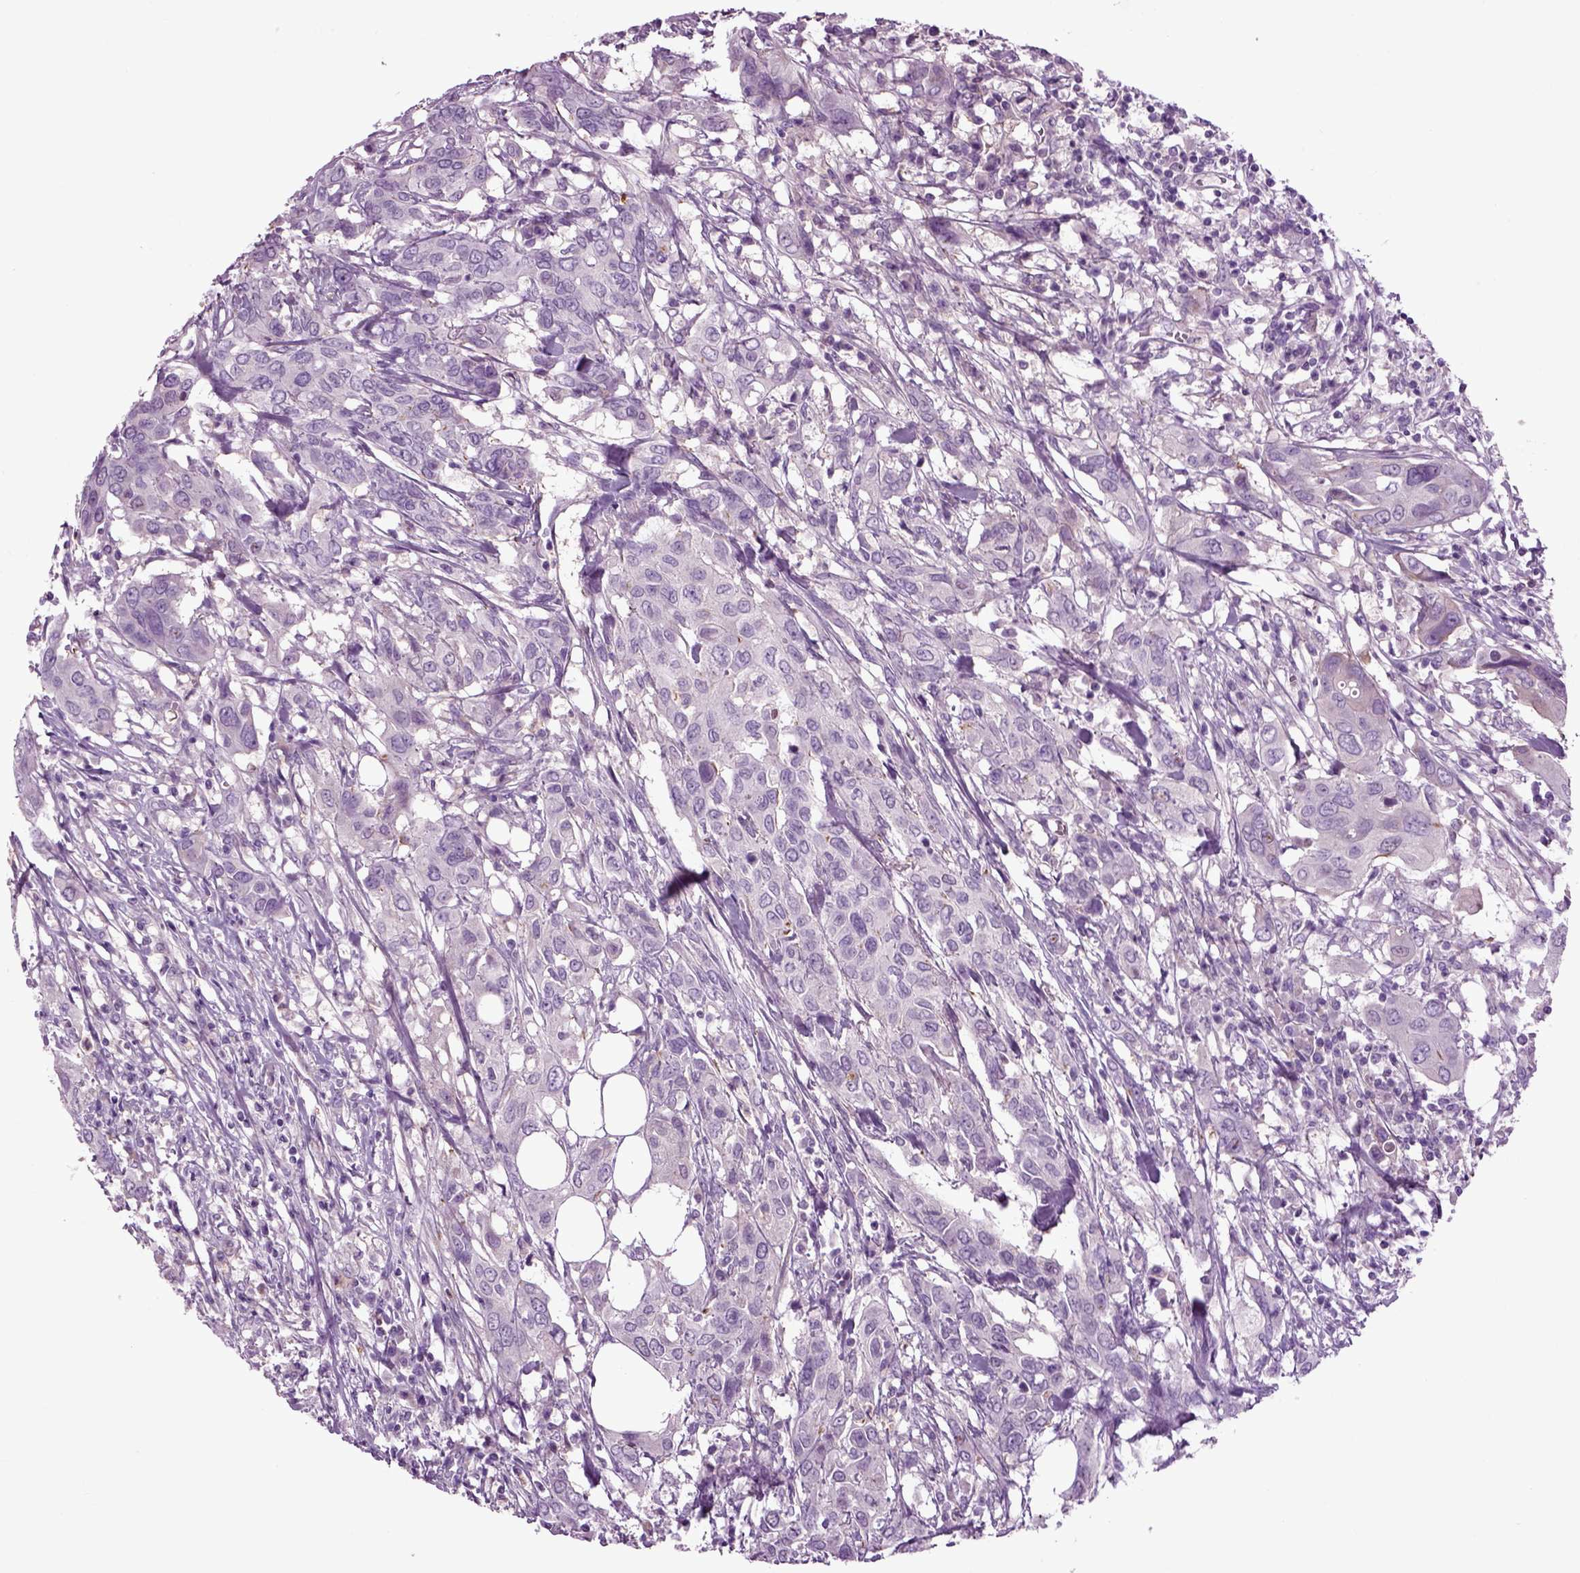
{"staining": {"intensity": "negative", "quantity": "none", "location": "none"}, "tissue": "urothelial cancer", "cell_type": "Tumor cells", "image_type": "cancer", "snomed": [{"axis": "morphology", "description": "Urothelial carcinoma, NOS"}, {"axis": "morphology", "description": "Urothelial carcinoma, High grade"}, {"axis": "topography", "description": "Urinary bladder"}], "caption": "An image of human urothelial cancer is negative for staining in tumor cells.", "gene": "SPON1", "patient": {"sex": "male", "age": 63}}